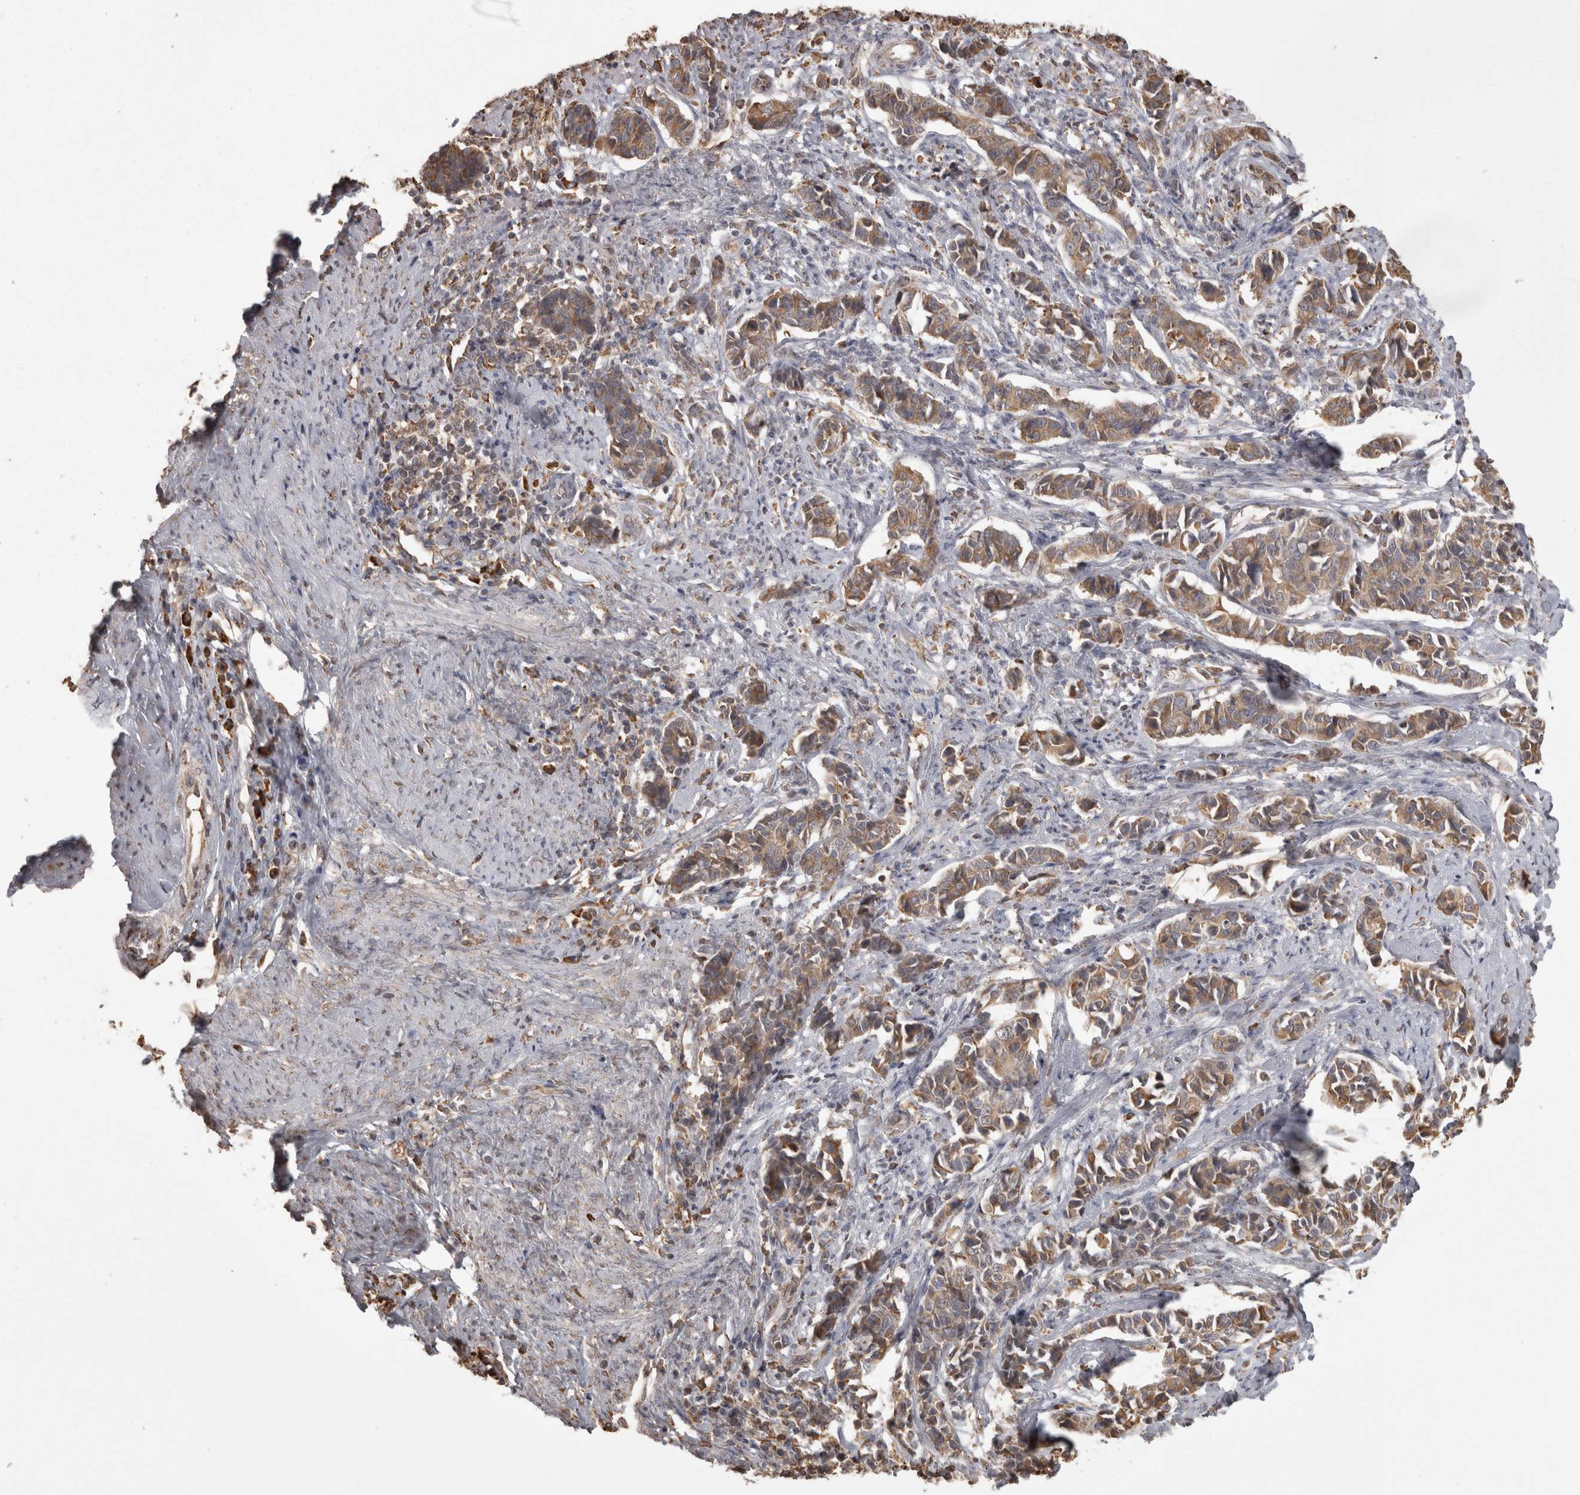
{"staining": {"intensity": "moderate", "quantity": ">75%", "location": "cytoplasmic/membranous"}, "tissue": "cervical cancer", "cell_type": "Tumor cells", "image_type": "cancer", "snomed": [{"axis": "morphology", "description": "Normal tissue, NOS"}, {"axis": "morphology", "description": "Squamous cell carcinoma, NOS"}, {"axis": "topography", "description": "Cervix"}], "caption": "The image demonstrates staining of squamous cell carcinoma (cervical), revealing moderate cytoplasmic/membranous protein staining (brown color) within tumor cells. The staining is performed using DAB (3,3'-diaminobenzidine) brown chromogen to label protein expression. The nuclei are counter-stained blue using hematoxylin.", "gene": "PON2", "patient": {"sex": "female", "age": 35}}